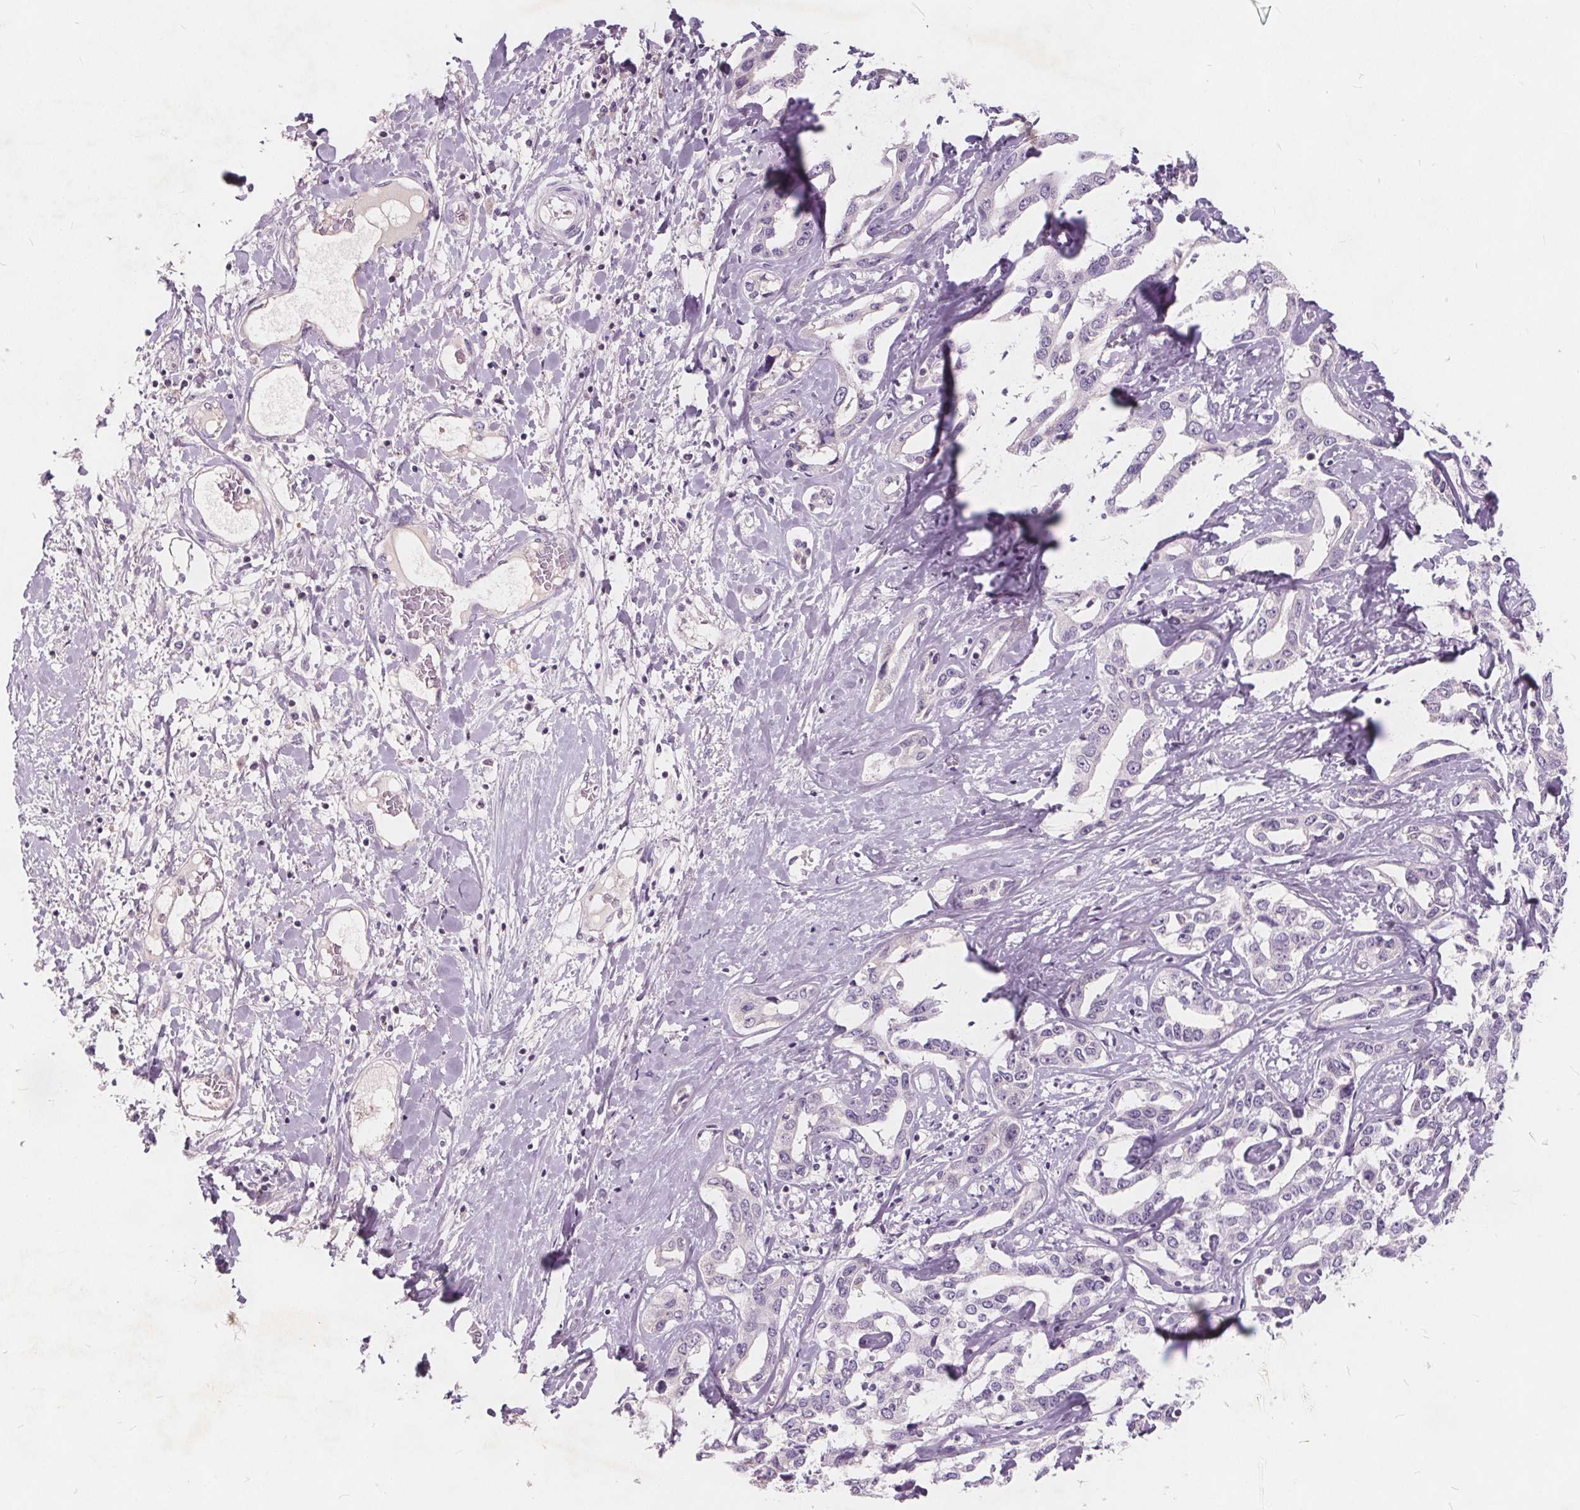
{"staining": {"intensity": "negative", "quantity": "none", "location": "none"}, "tissue": "liver cancer", "cell_type": "Tumor cells", "image_type": "cancer", "snomed": [{"axis": "morphology", "description": "Cholangiocarcinoma"}, {"axis": "topography", "description": "Liver"}], "caption": "This is an IHC image of liver cholangiocarcinoma. There is no expression in tumor cells.", "gene": "PLA2G2E", "patient": {"sex": "male", "age": 59}}